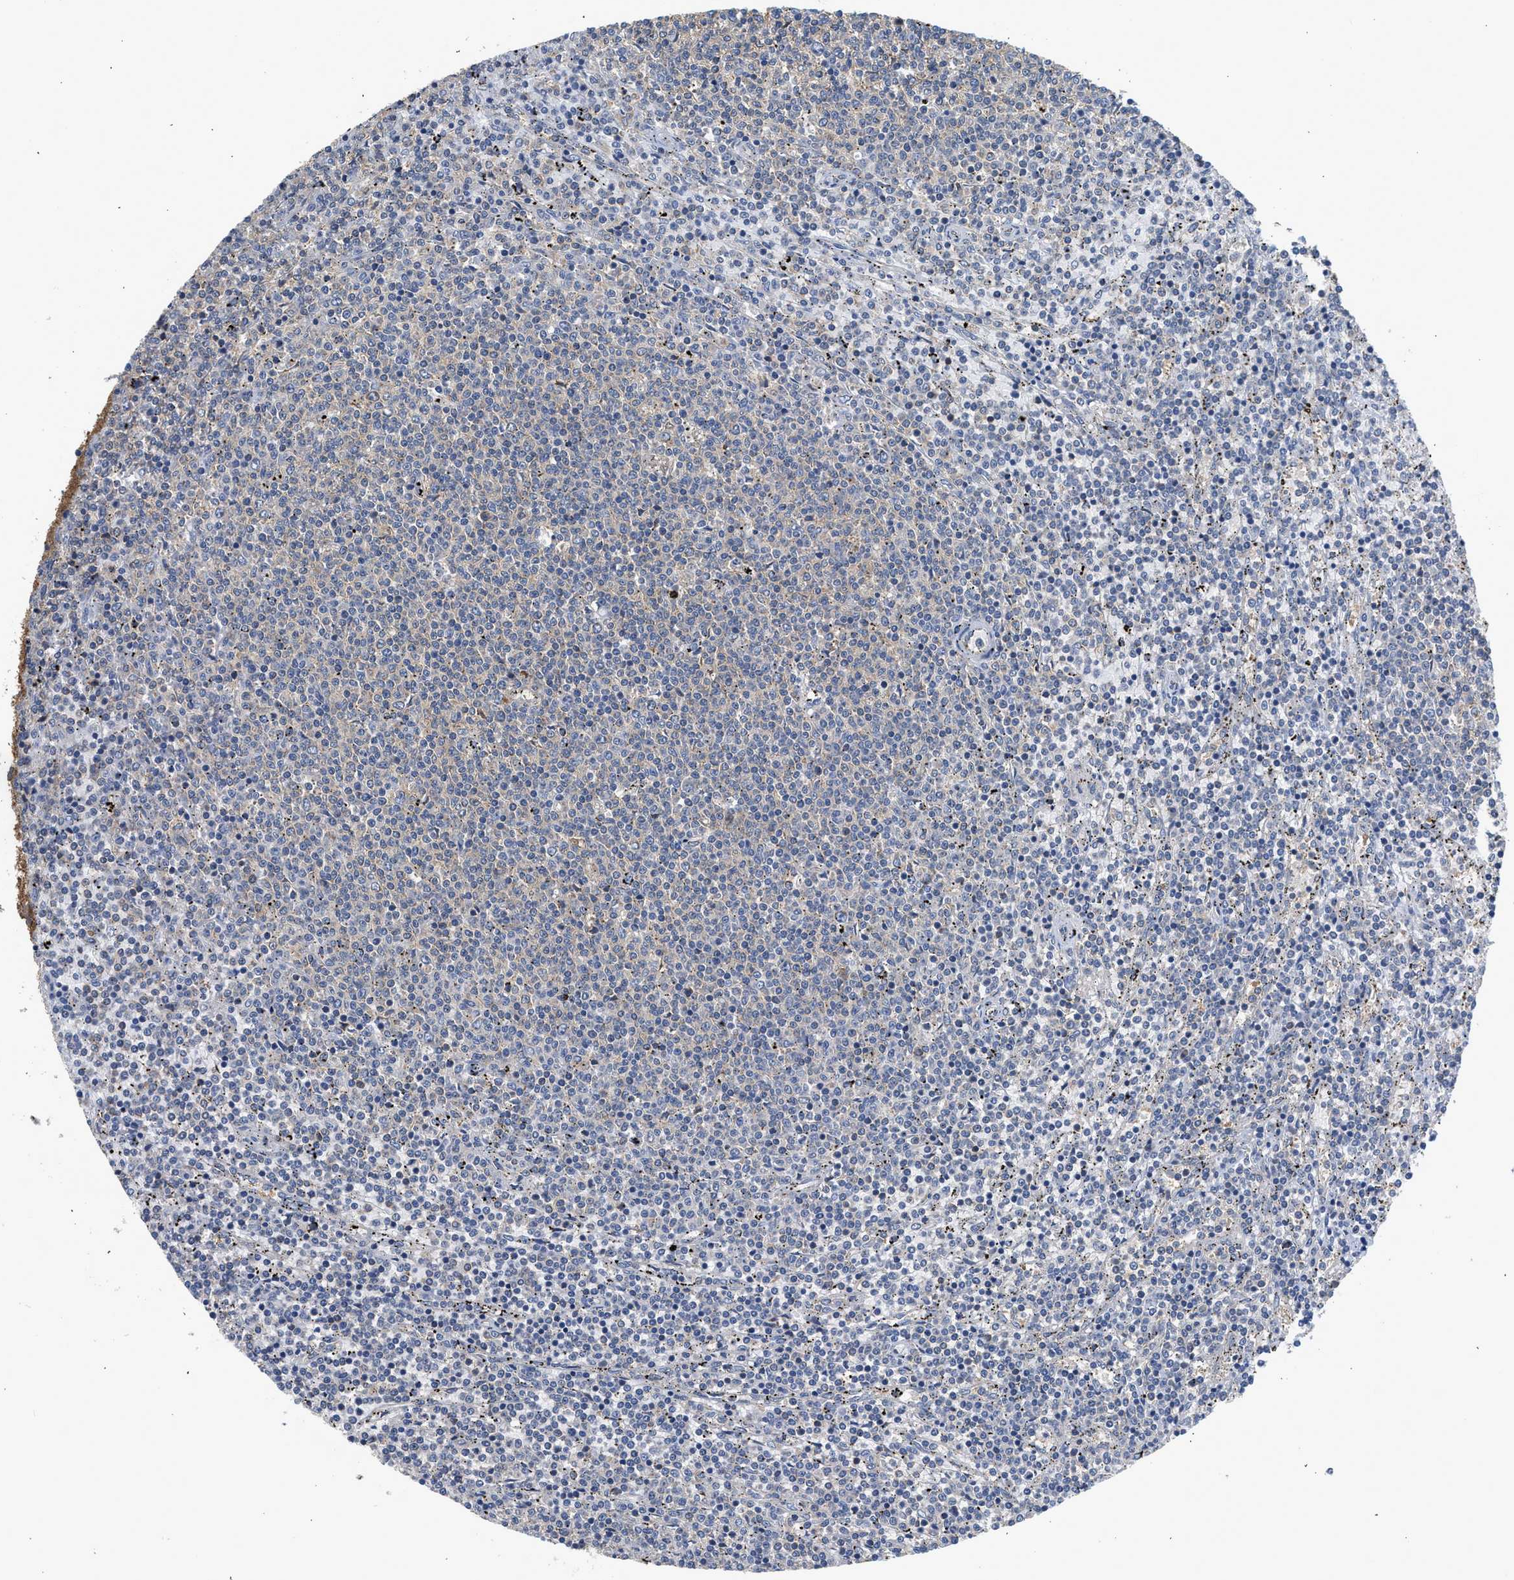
{"staining": {"intensity": "weak", "quantity": "<25%", "location": "cytoplasmic/membranous"}, "tissue": "lymphoma", "cell_type": "Tumor cells", "image_type": "cancer", "snomed": [{"axis": "morphology", "description": "Malignant lymphoma, non-Hodgkin's type, Low grade"}, {"axis": "topography", "description": "Spleen"}], "caption": "Low-grade malignant lymphoma, non-Hodgkin's type was stained to show a protein in brown. There is no significant positivity in tumor cells.", "gene": "POLG2", "patient": {"sex": "female", "age": 50}}